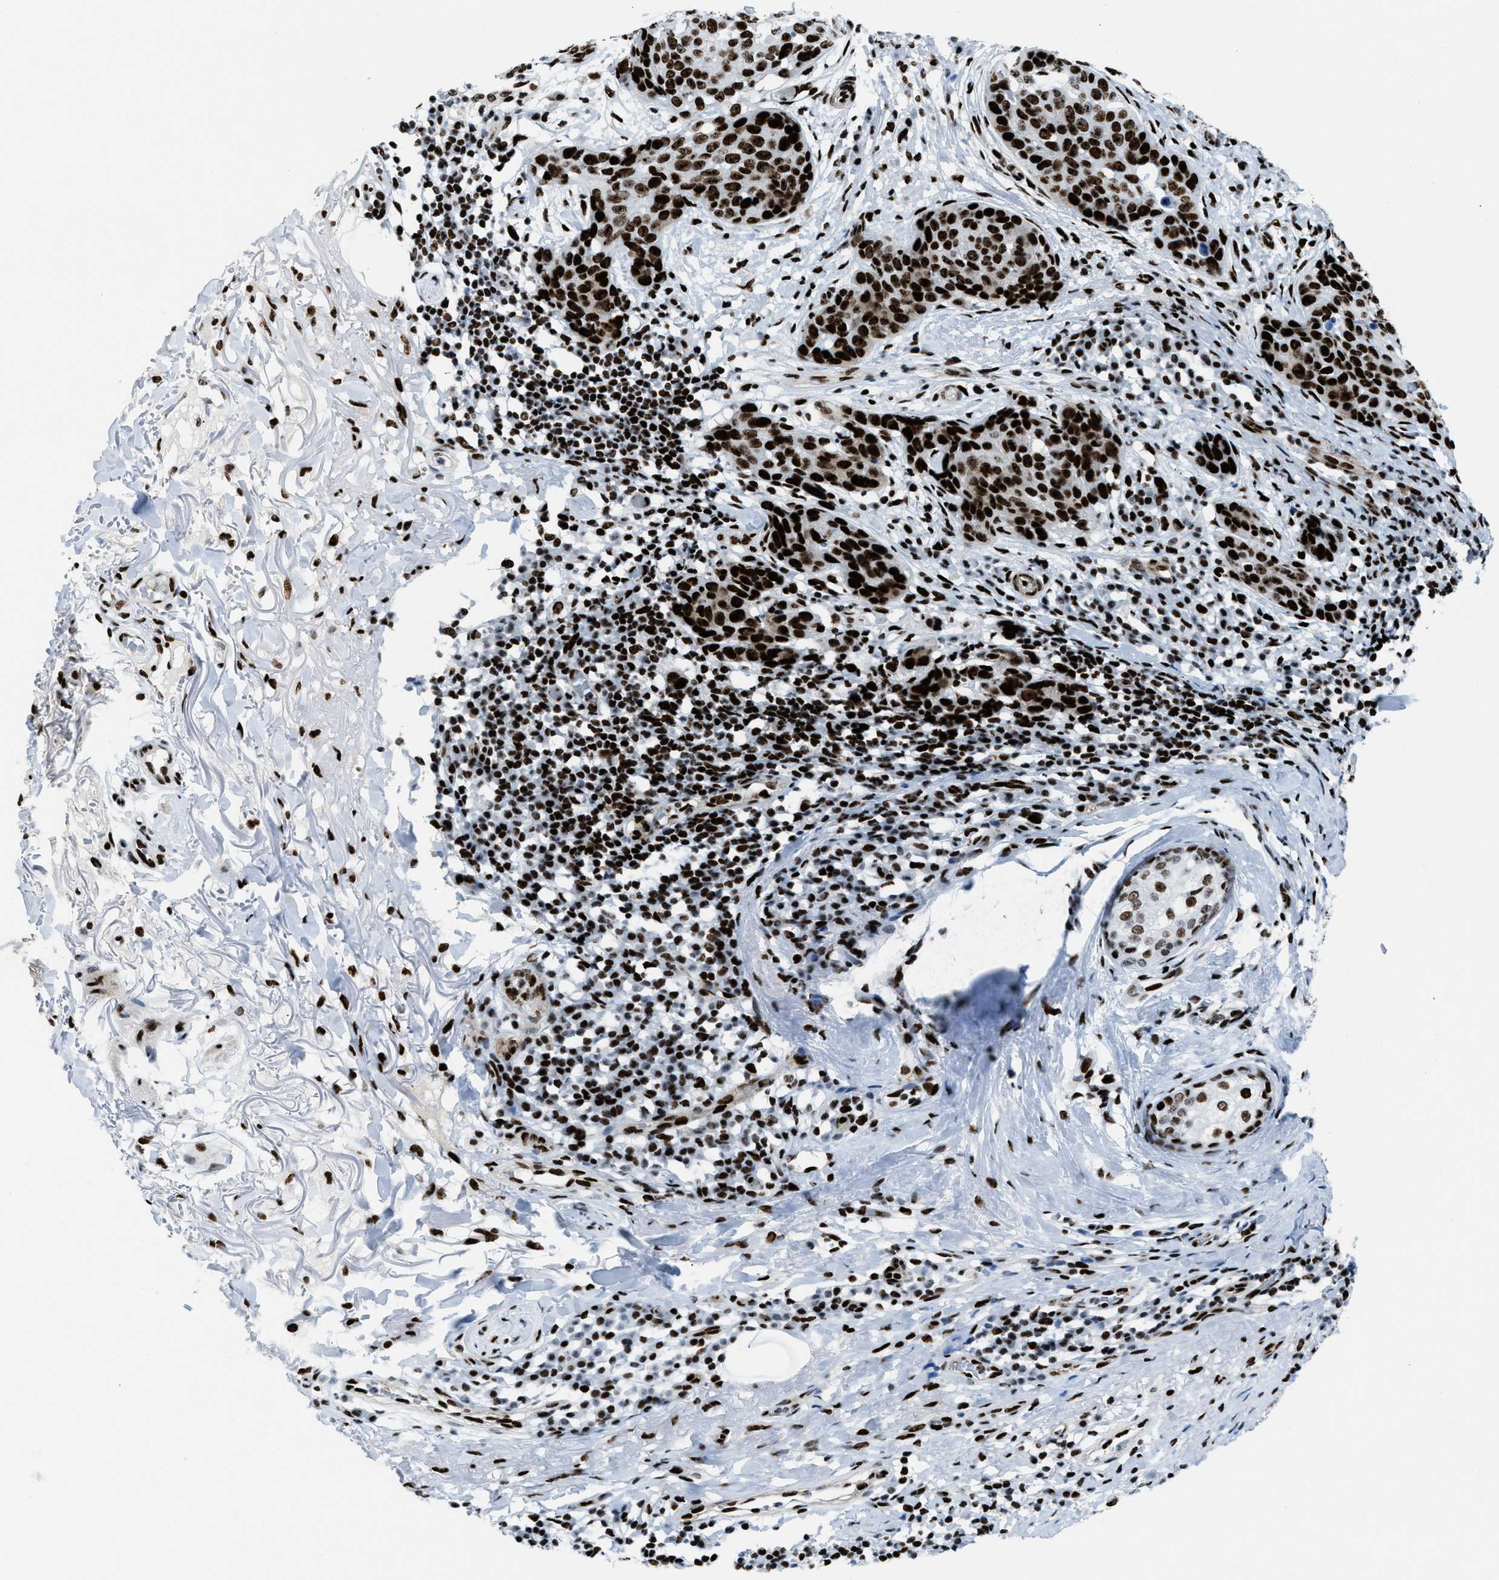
{"staining": {"intensity": "strong", "quantity": ">75%", "location": "nuclear"}, "tissue": "skin cancer", "cell_type": "Tumor cells", "image_type": "cancer", "snomed": [{"axis": "morphology", "description": "Squamous cell carcinoma in situ, NOS"}, {"axis": "morphology", "description": "Squamous cell carcinoma, NOS"}, {"axis": "topography", "description": "Skin"}], "caption": "Strong nuclear positivity for a protein is identified in about >75% of tumor cells of skin cancer (squamous cell carcinoma in situ) using immunohistochemistry (IHC).", "gene": "NONO", "patient": {"sex": "male", "age": 93}}